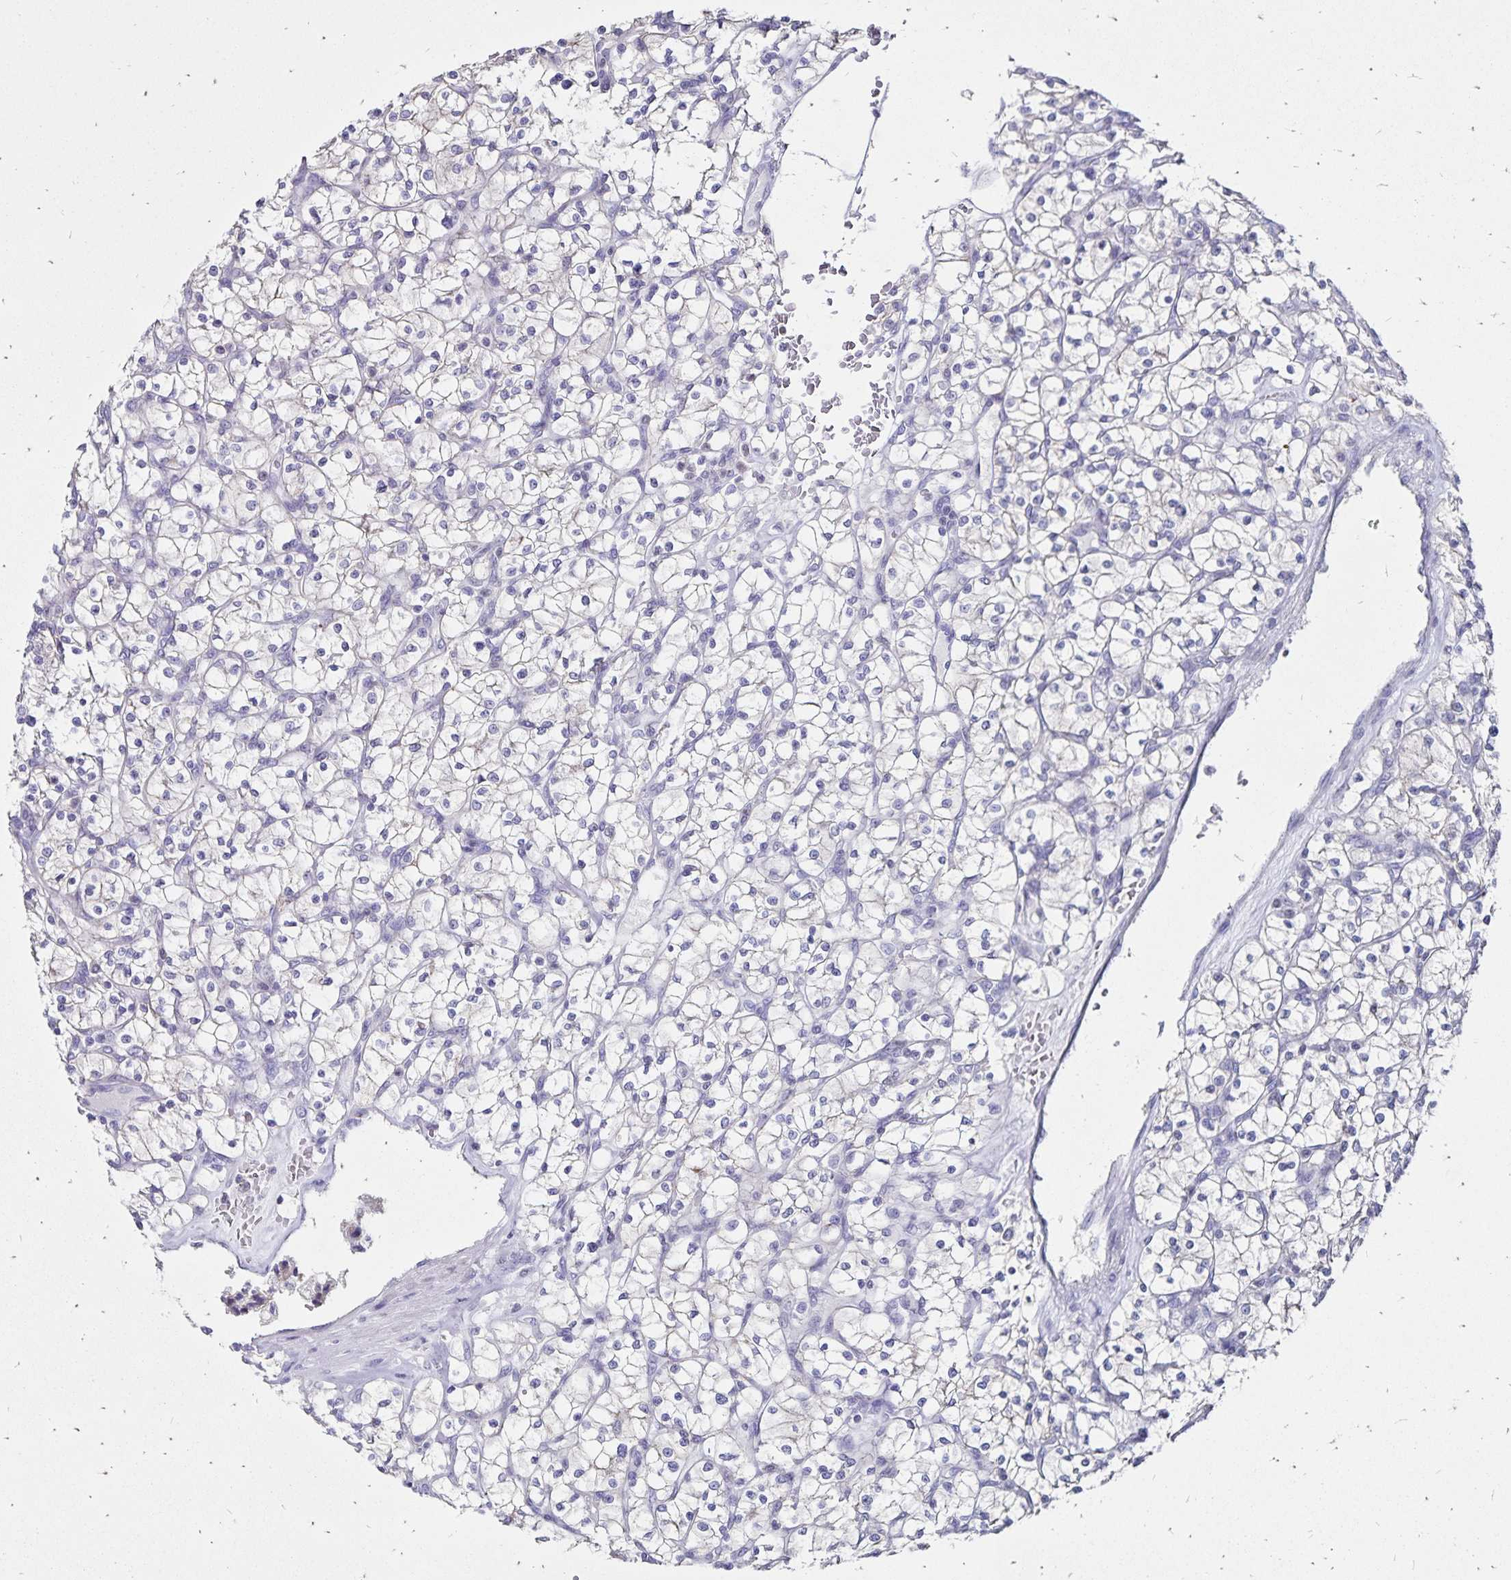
{"staining": {"intensity": "negative", "quantity": "none", "location": "none"}, "tissue": "renal cancer", "cell_type": "Tumor cells", "image_type": "cancer", "snomed": [{"axis": "morphology", "description": "Adenocarcinoma, NOS"}, {"axis": "topography", "description": "Kidney"}], "caption": "DAB (3,3'-diaminobenzidine) immunohistochemical staining of human adenocarcinoma (renal) exhibits no significant positivity in tumor cells.", "gene": "IKZF1", "patient": {"sex": "female", "age": 64}}